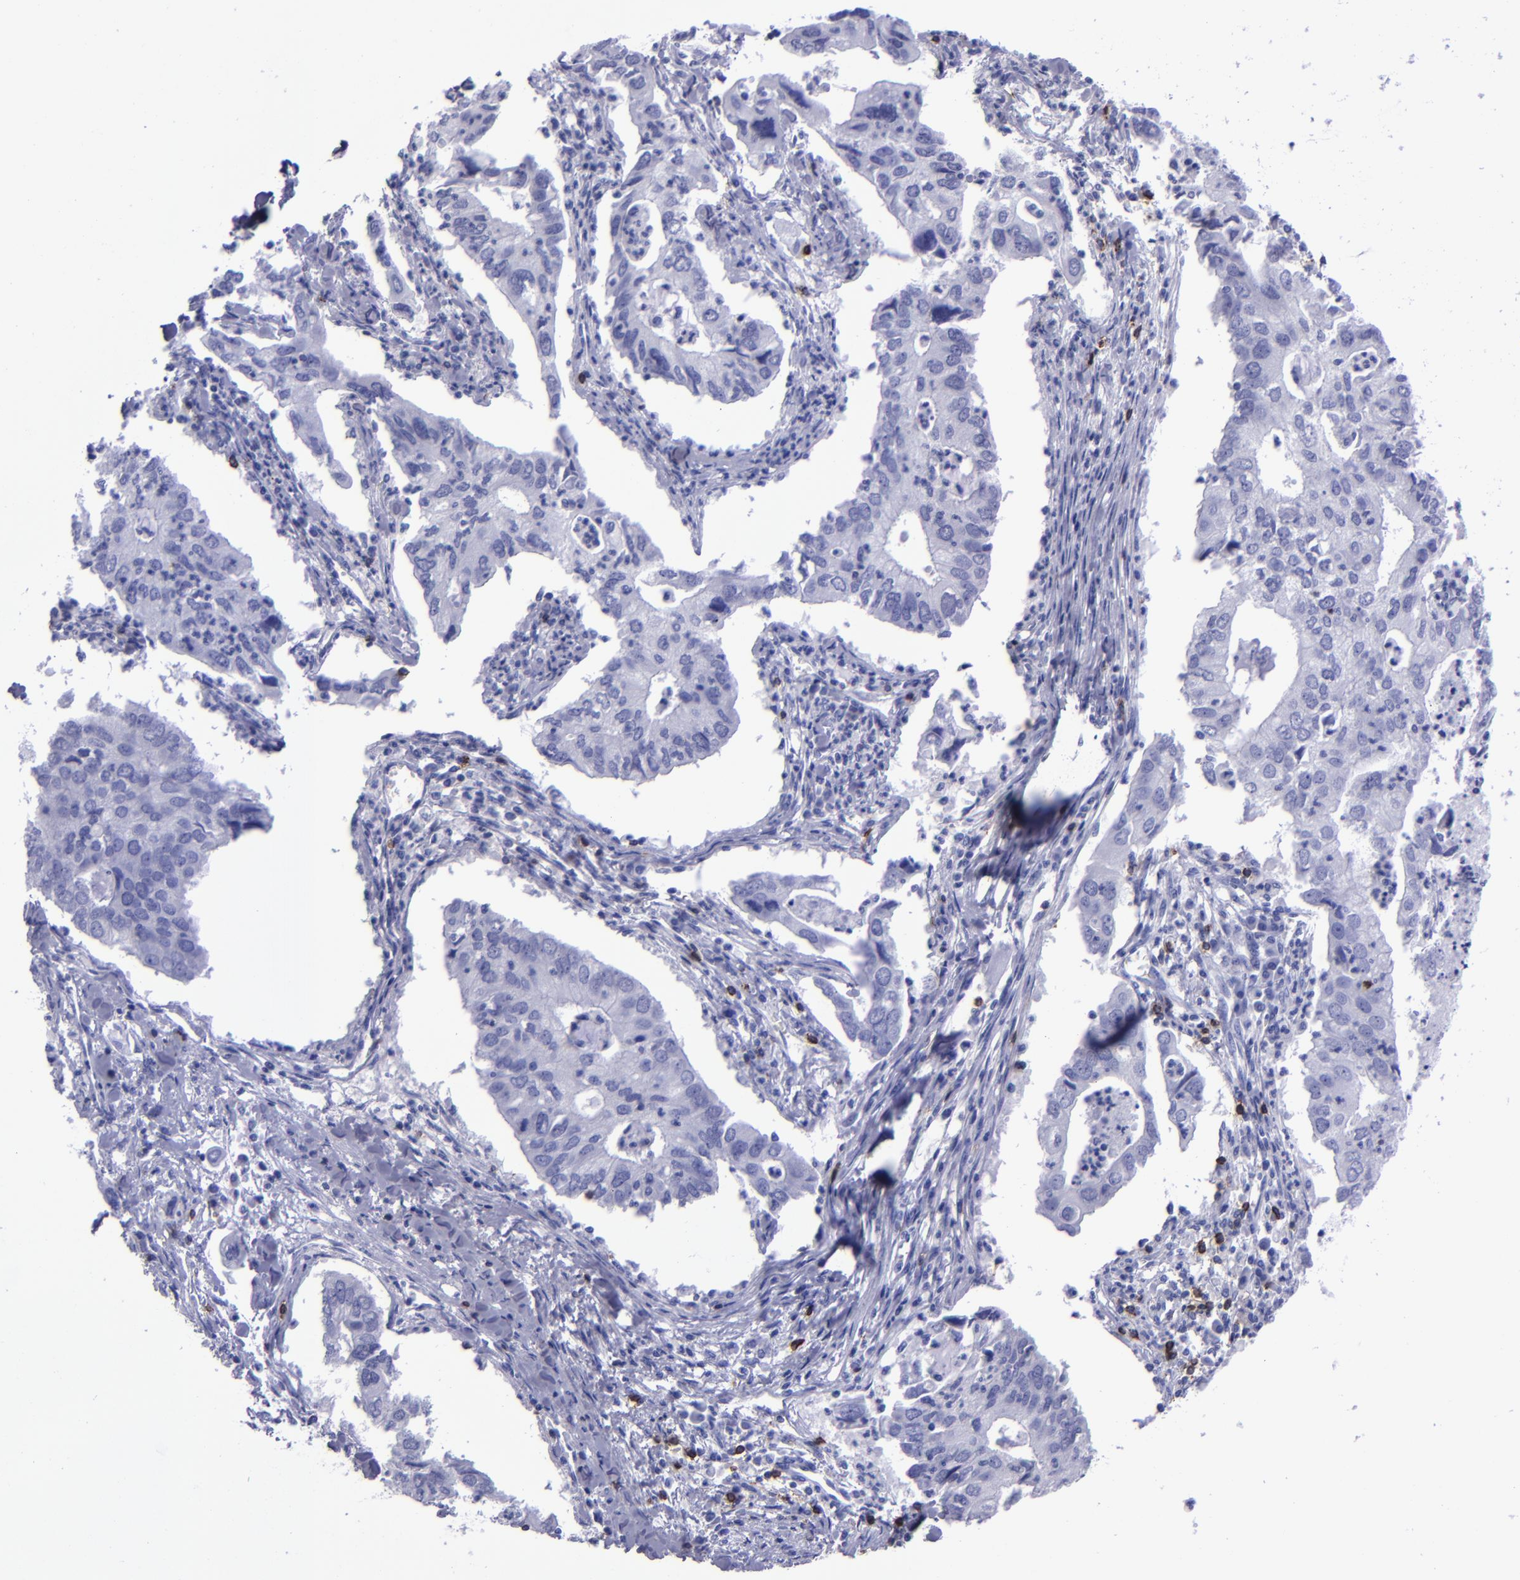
{"staining": {"intensity": "negative", "quantity": "none", "location": "none"}, "tissue": "lung cancer", "cell_type": "Tumor cells", "image_type": "cancer", "snomed": [{"axis": "morphology", "description": "Adenocarcinoma, NOS"}, {"axis": "topography", "description": "Lung"}], "caption": "Micrograph shows no protein staining in tumor cells of adenocarcinoma (lung) tissue.", "gene": "CD6", "patient": {"sex": "male", "age": 48}}